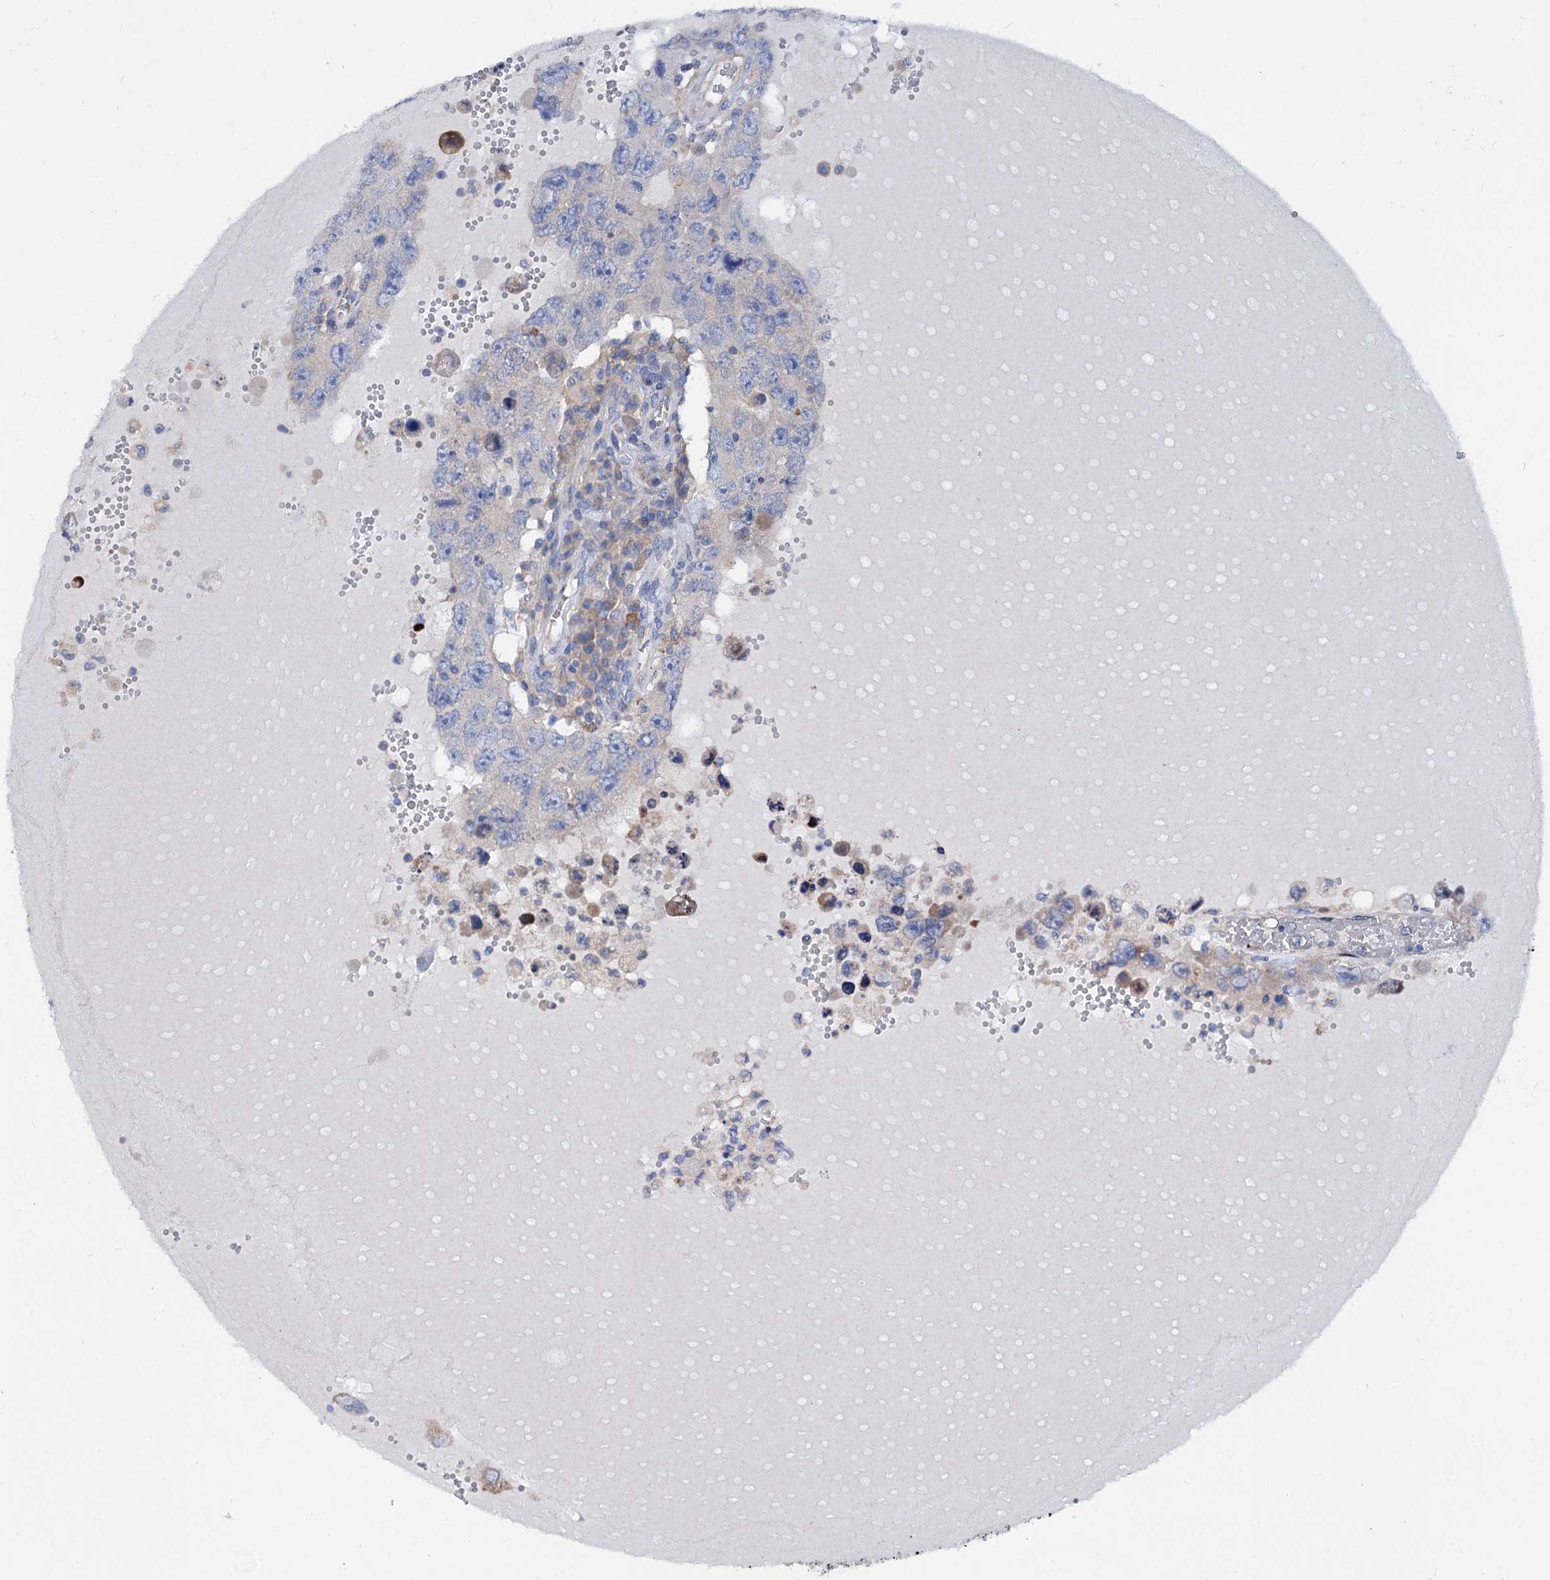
{"staining": {"intensity": "negative", "quantity": "none", "location": "none"}, "tissue": "testis cancer", "cell_type": "Tumor cells", "image_type": "cancer", "snomed": [{"axis": "morphology", "description": "Carcinoma, Embryonal, NOS"}, {"axis": "topography", "description": "Testis"}], "caption": "DAB immunohistochemical staining of testis cancer shows no significant positivity in tumor cells.", "gene": "TRIM55", "patient": {"sex": "male", "age": 26}}